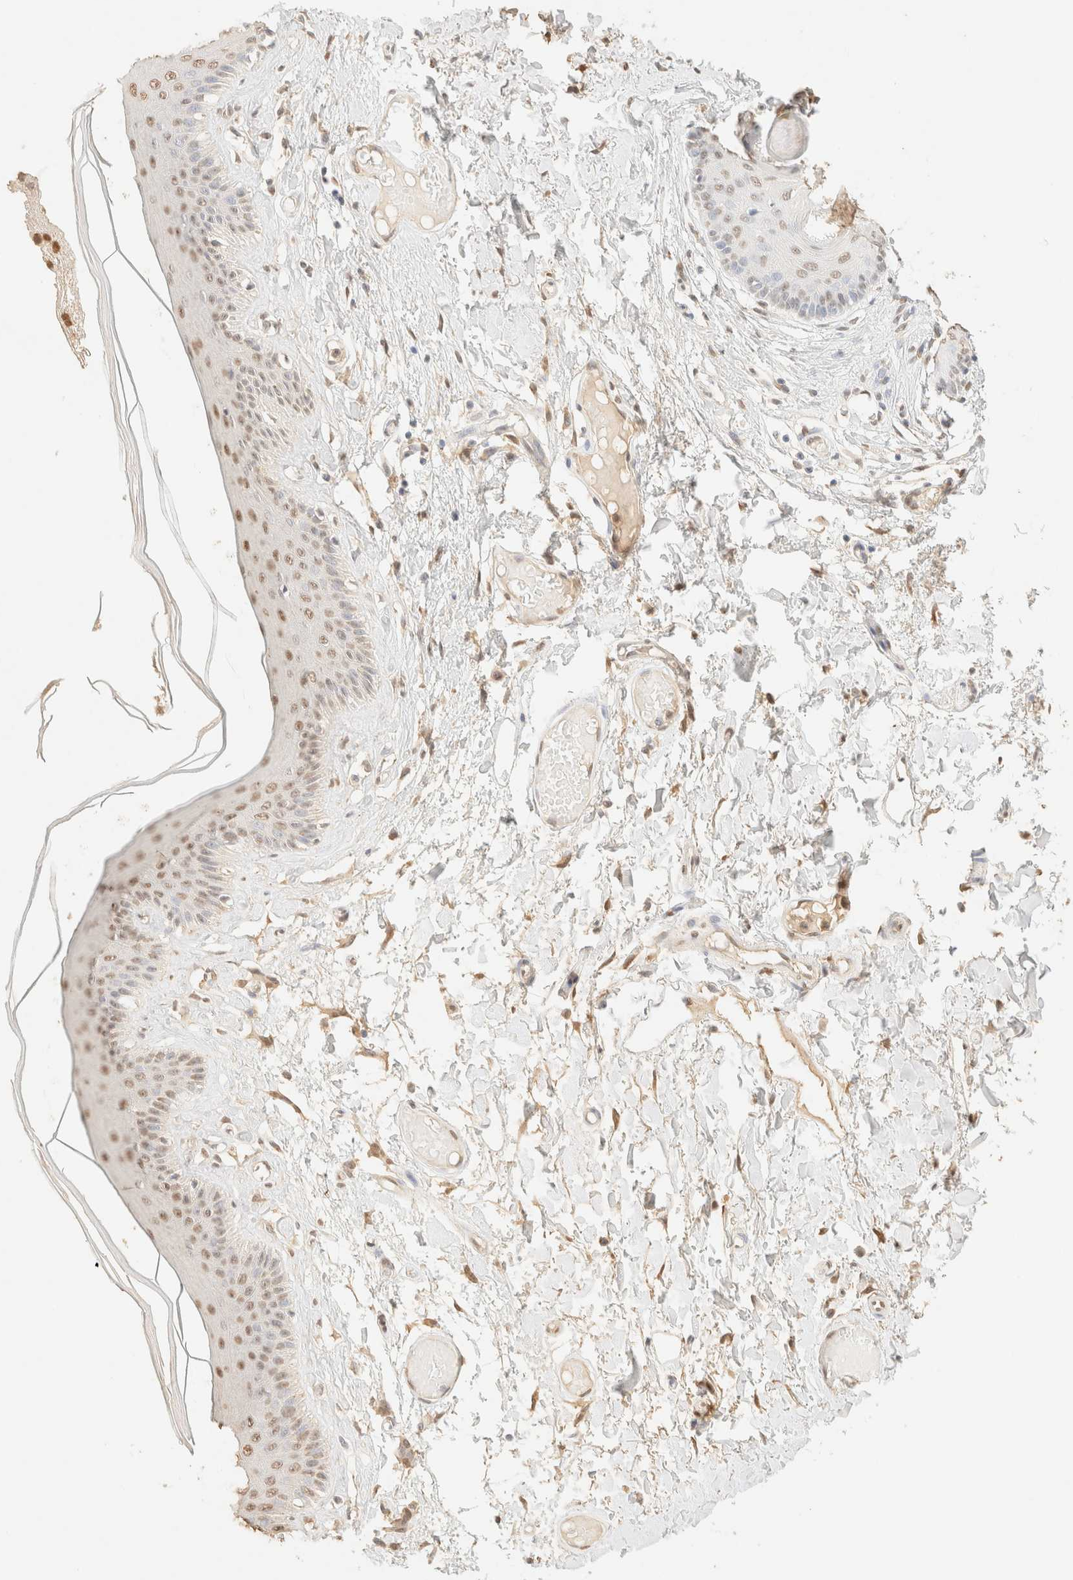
{"staining": {"intensity": "moderate", "quantity": "25%-75%", "location": "nuclear"}, "tissue": "skin", "cell_type": "Epidermal cells", "image_type": "normal", "snomed": [{"axis": "morphology", "description": "Normal tissue, NOS"}, {"axis": "topography", "description": "Vulva"}], "caption": "An immunohistochemistry image of benign tissue is shown. Protein staining in brown highlights moderate nuclear positivity in skin within epidermal cells. Using DAB (brown) and hematoxylin (blue) stains, captured at high magnification using brightfield microscopy.", "gene": "S100A13", "patient": {"sex": "female", "age": 73}}